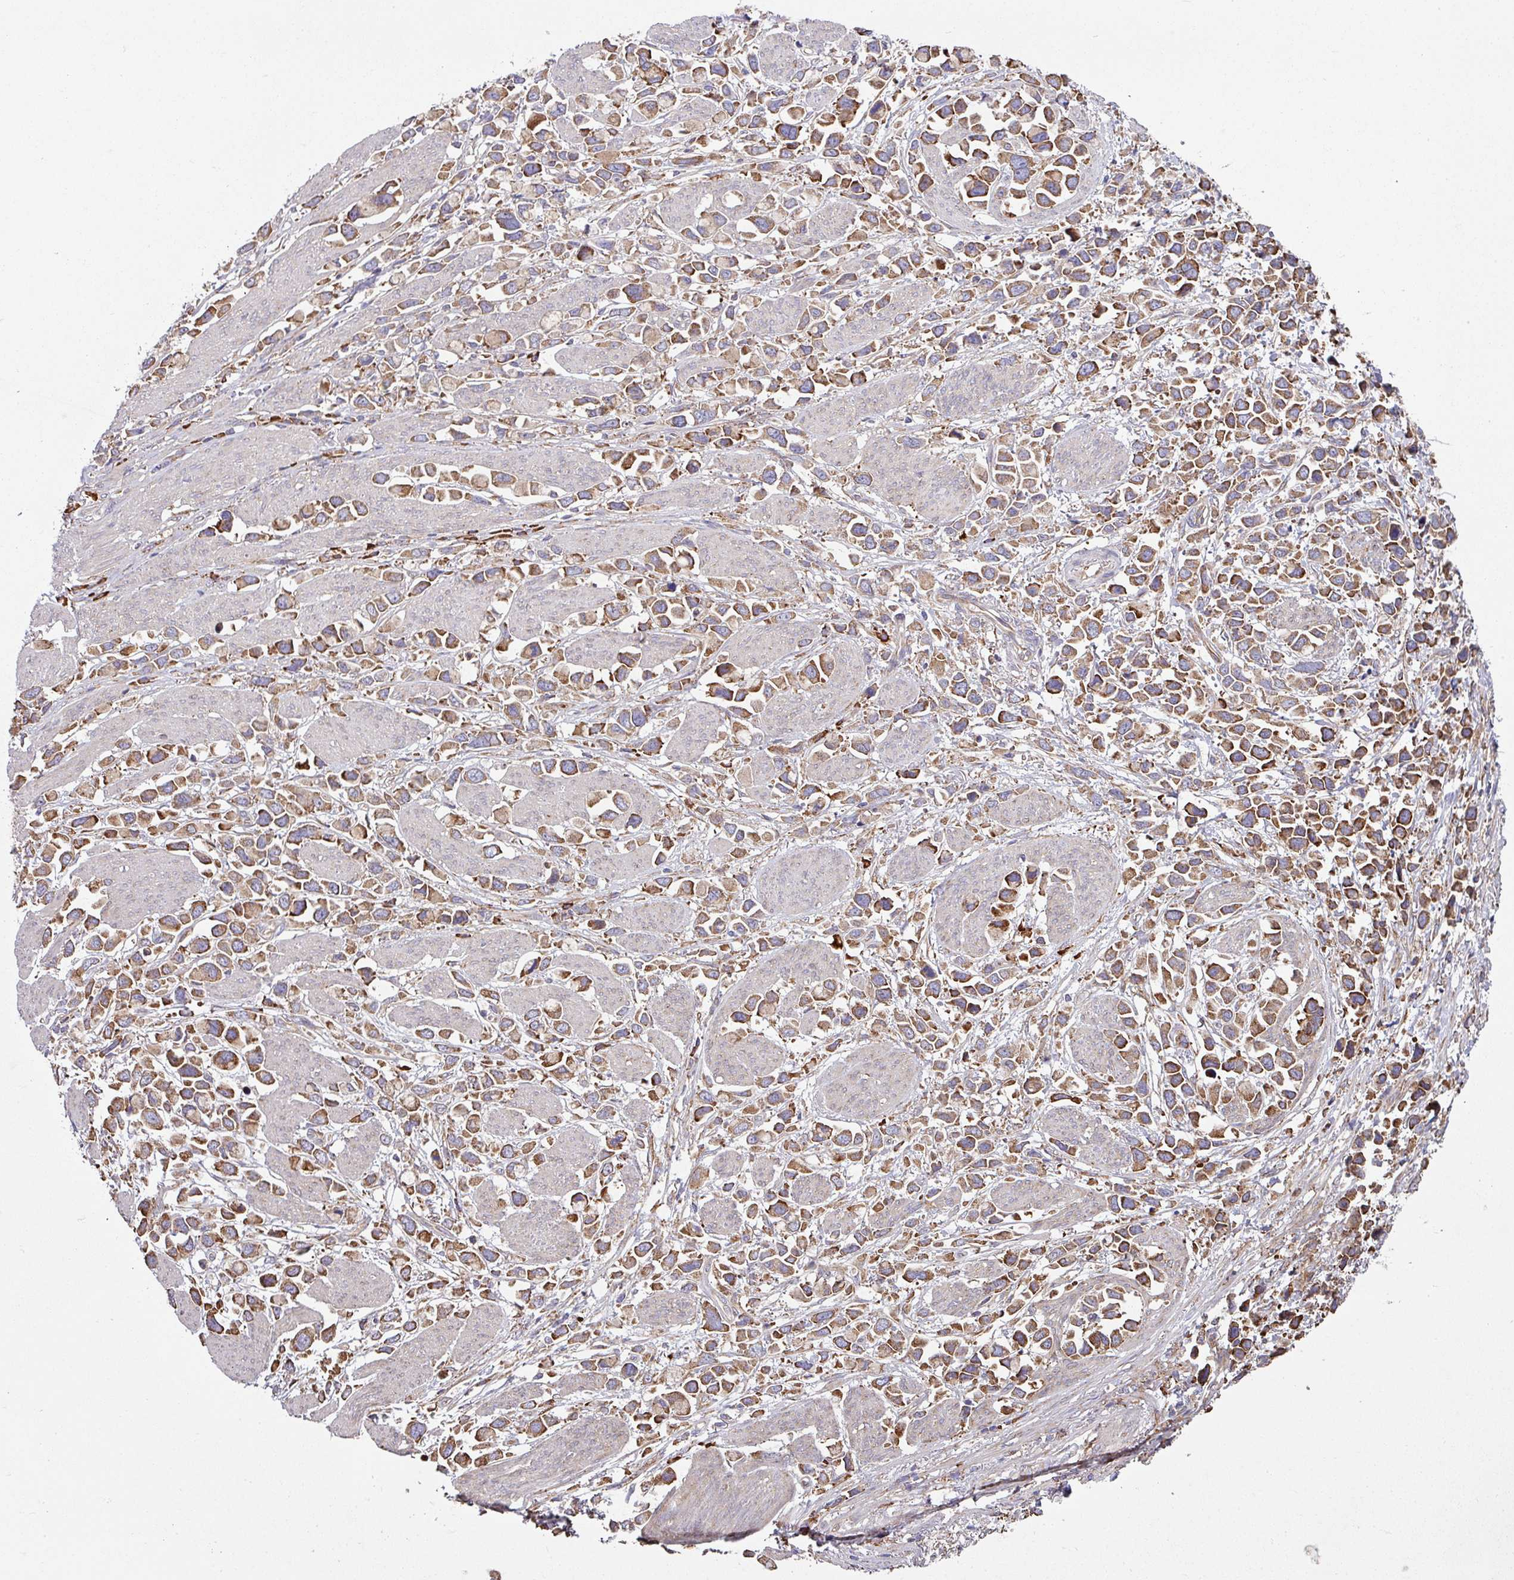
{"staining": {"intensity": "moderate", "quantity": ">75%", "location": "cytoplasmic/membranous"}, "tissue": "stomach cancer", "cell_type": "Tumor cells", "image_type": "cancer", "snomed": [{"axis": "morphology", "description": "Adenocarcinoma, NOS"}, {"axis": "topography", "description": "Stomach"}], "caption": "This is a histology image of immunohistochemistry (IHC) staining of stomach adenocarcinoma, which shows moderate expression in the cytoplasmic/membranous of tumor cells.", "gene": "FAT4", "patient": {"sex": "female", "age": 81}}